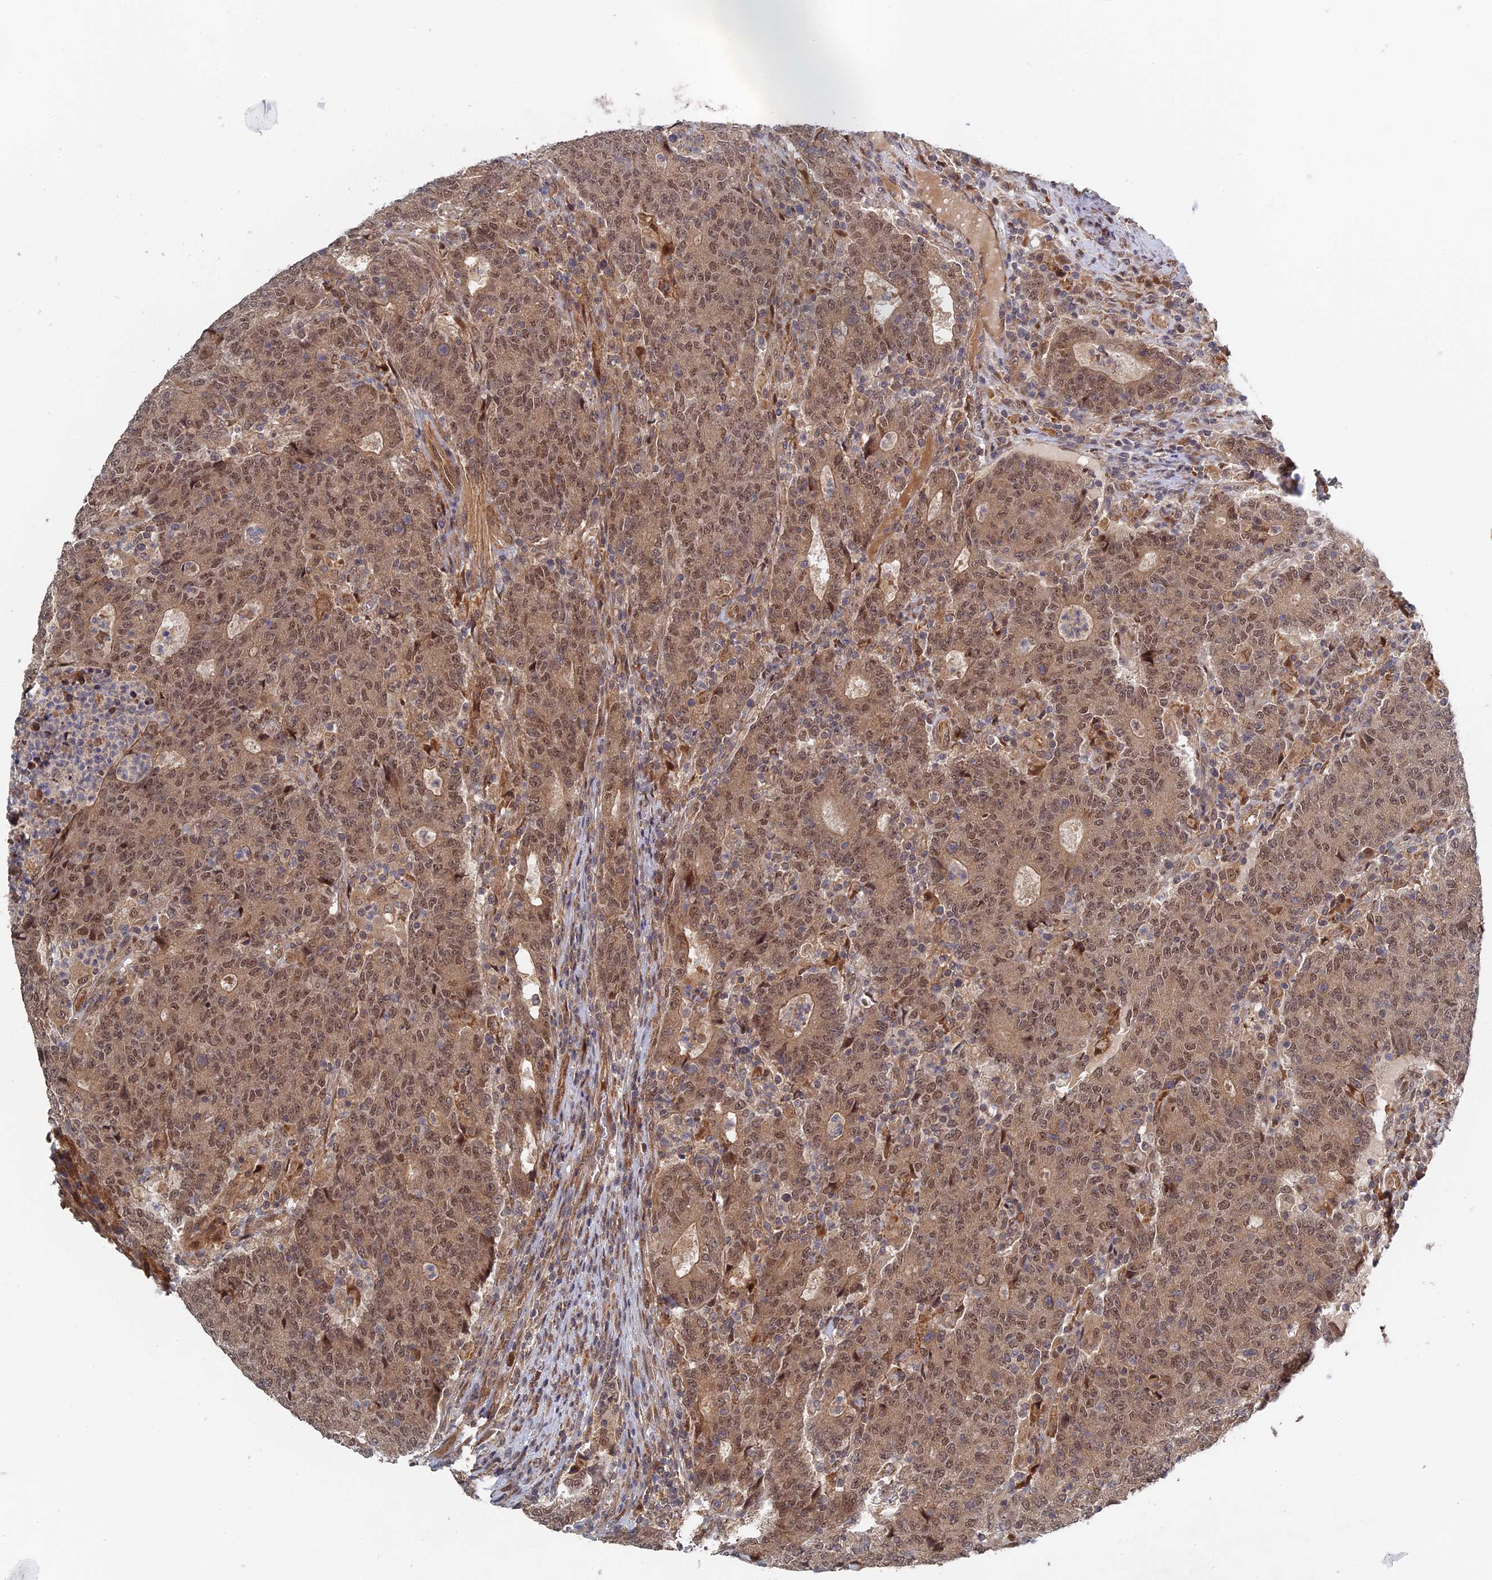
{"staining": {"intensity": "moderate", "quantity": ">75%", "location": "cytoplasmic/membranous,nuclear"}, "tissue": "colorectal cancer", "cell_type": "Tumor cells", "image_type": "cancer", "snomed": [{"axis": "morphology", "description": "Adenocarcinoma, NOS"}, {"axis": "topography", "description": "Colon"}], "caption": "This is an image of immunohistochemistry (IHC) staining of adenocarcinoma (colorectal), which shows moderate expression in the cytoplasmic/membranous and nuclear of tumor cells.", "gene": "ELOVL6", "patient": {"sex": "female", "age": 75}}